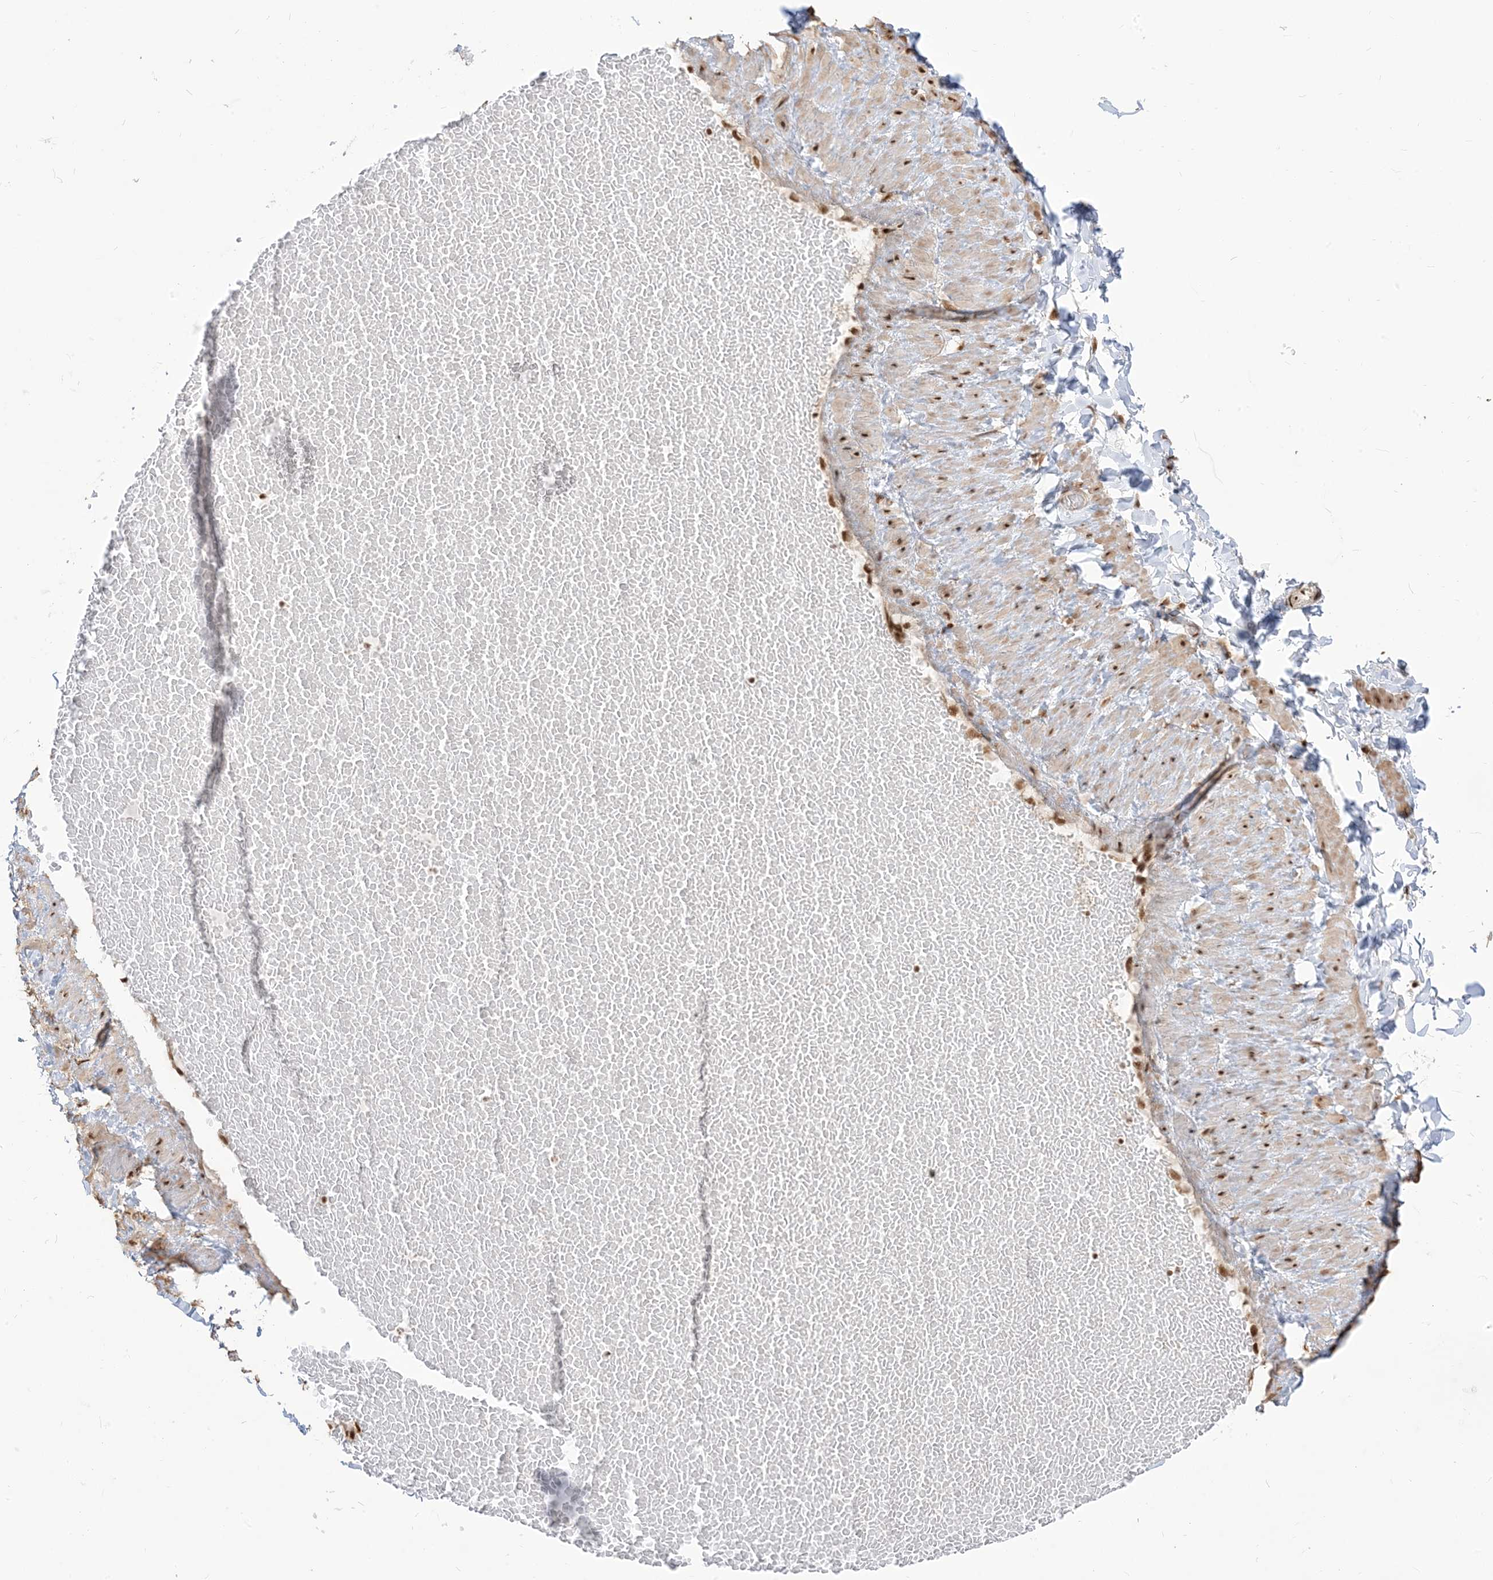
{"staining": {"intensity": "moderate", "quantity": ">75%", "location": "nuclear"}, "tissue": "adipose tissue", "cell_type": "Adipocytes", "image_type": "normal", "snomed": [{"axis": "morphology", "description": "Normal tissue, NOS"}, {"axis": "topography", "description": "Adipose tissue"}, {"axis": "topography", "description": "Vascular tissue"}, {"axis": "topography", "description": "Peripheral nerve tissue"}], "caption": "Immunohistochemical staining of unremarkable adipose tissue reveals moderate nuclear protein staining in approximately >75% of adipocytes.", "gene": "ARGLU1", "patient": {"sex": "male", "age": 25}}